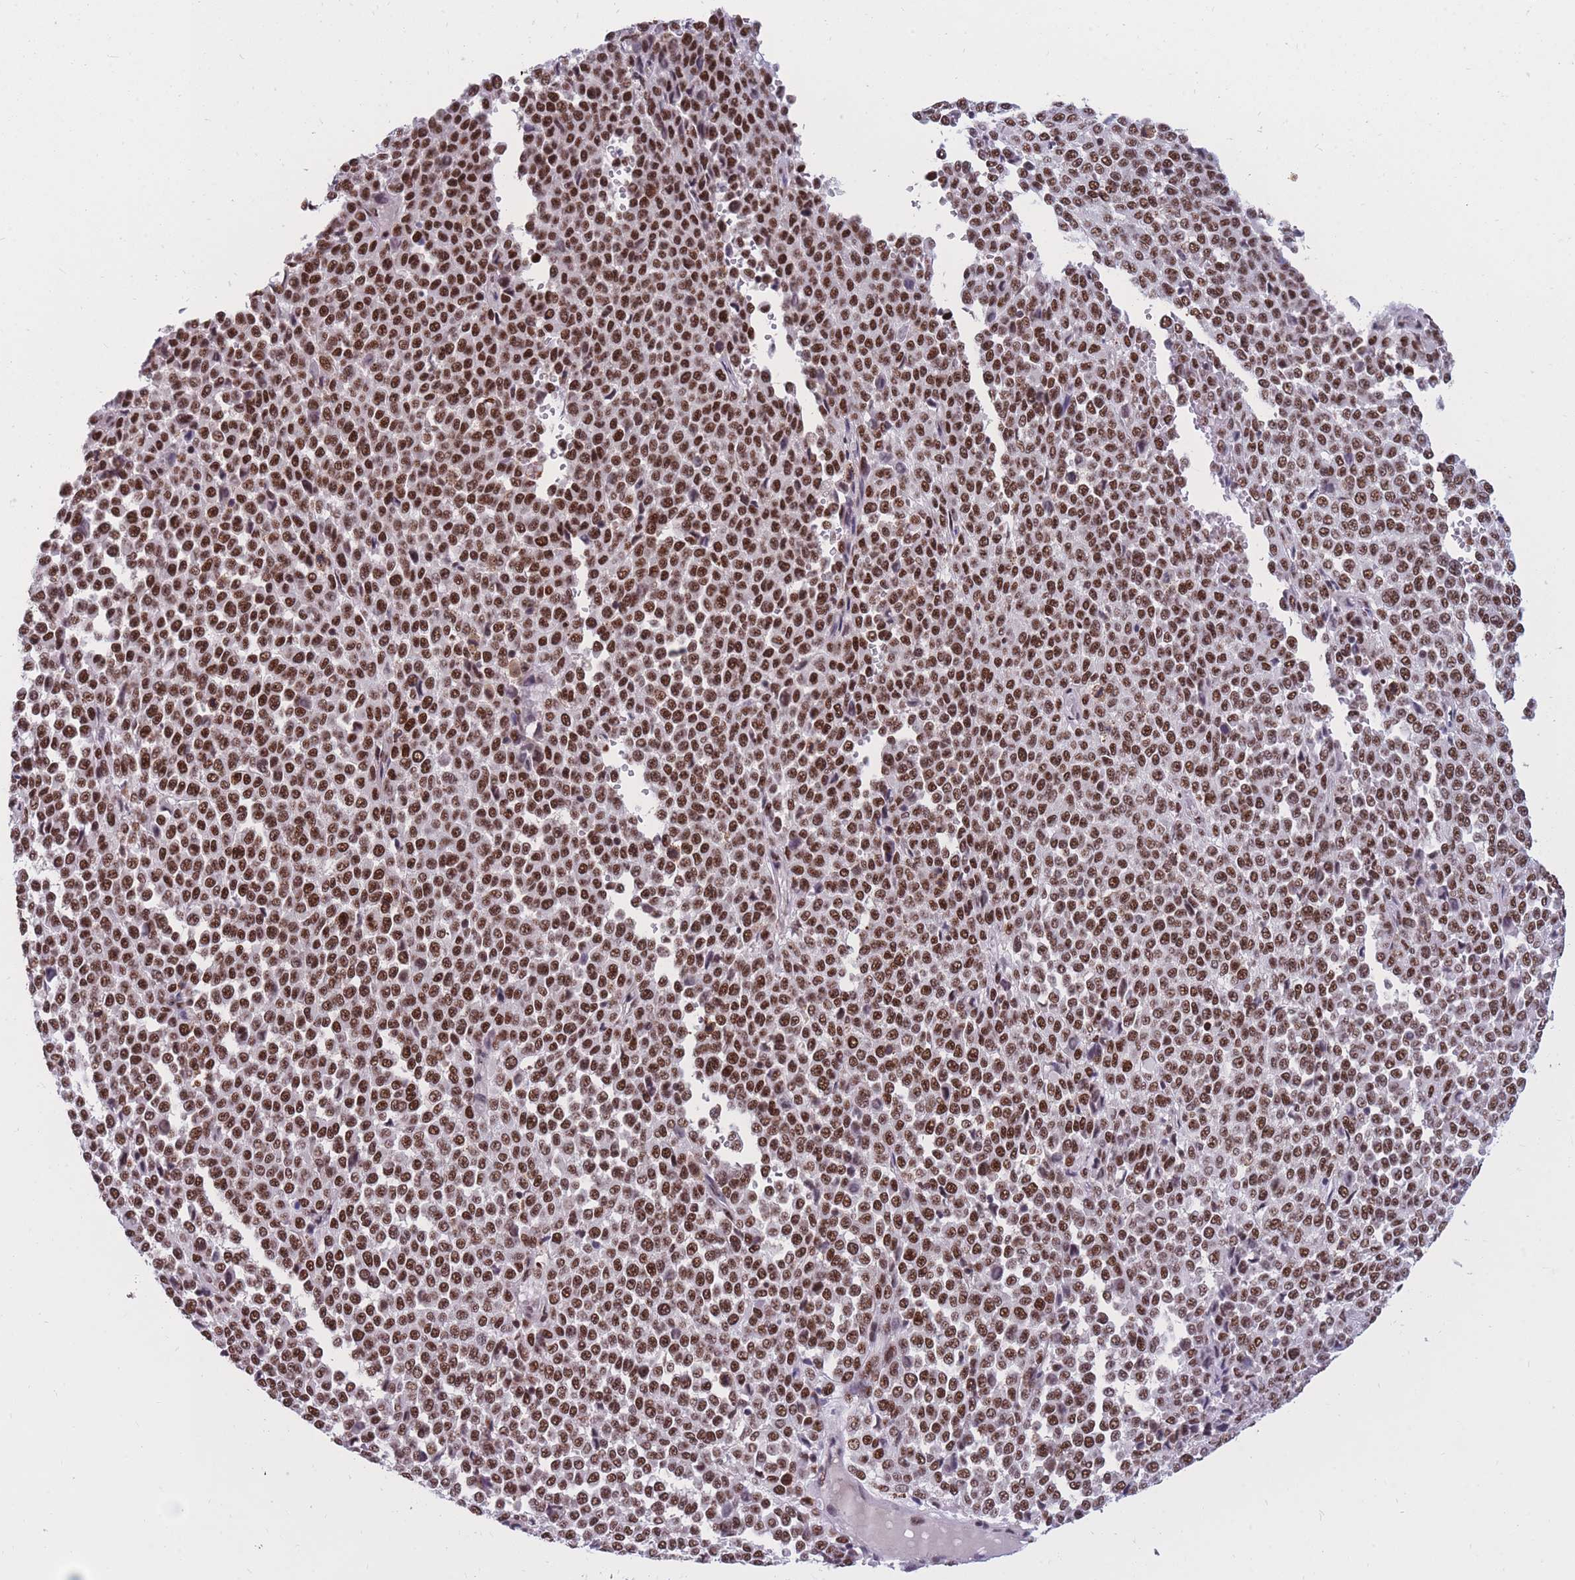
{"staining": {"intensity": "moderate", "quantity": ">75%", "location": "nuclear"}, "tissue": "melanoma", "cell_type": "Tumor cells", "image_type": "cancer", "snomed": [{"axis": "morphology", "description": "Malignant melanoma, Metastatic site"}, {"axis": "topography", "description": "Pancreas"}], "caption": "Protein analysis of malignant melanoma (metastatic site) tissue shows moderate nuclear staining in about >75% of tumor cells. Nuclei are stained in blue.", "gene": "PRPF19", "patient": {"sex": "female", "age": 30}}